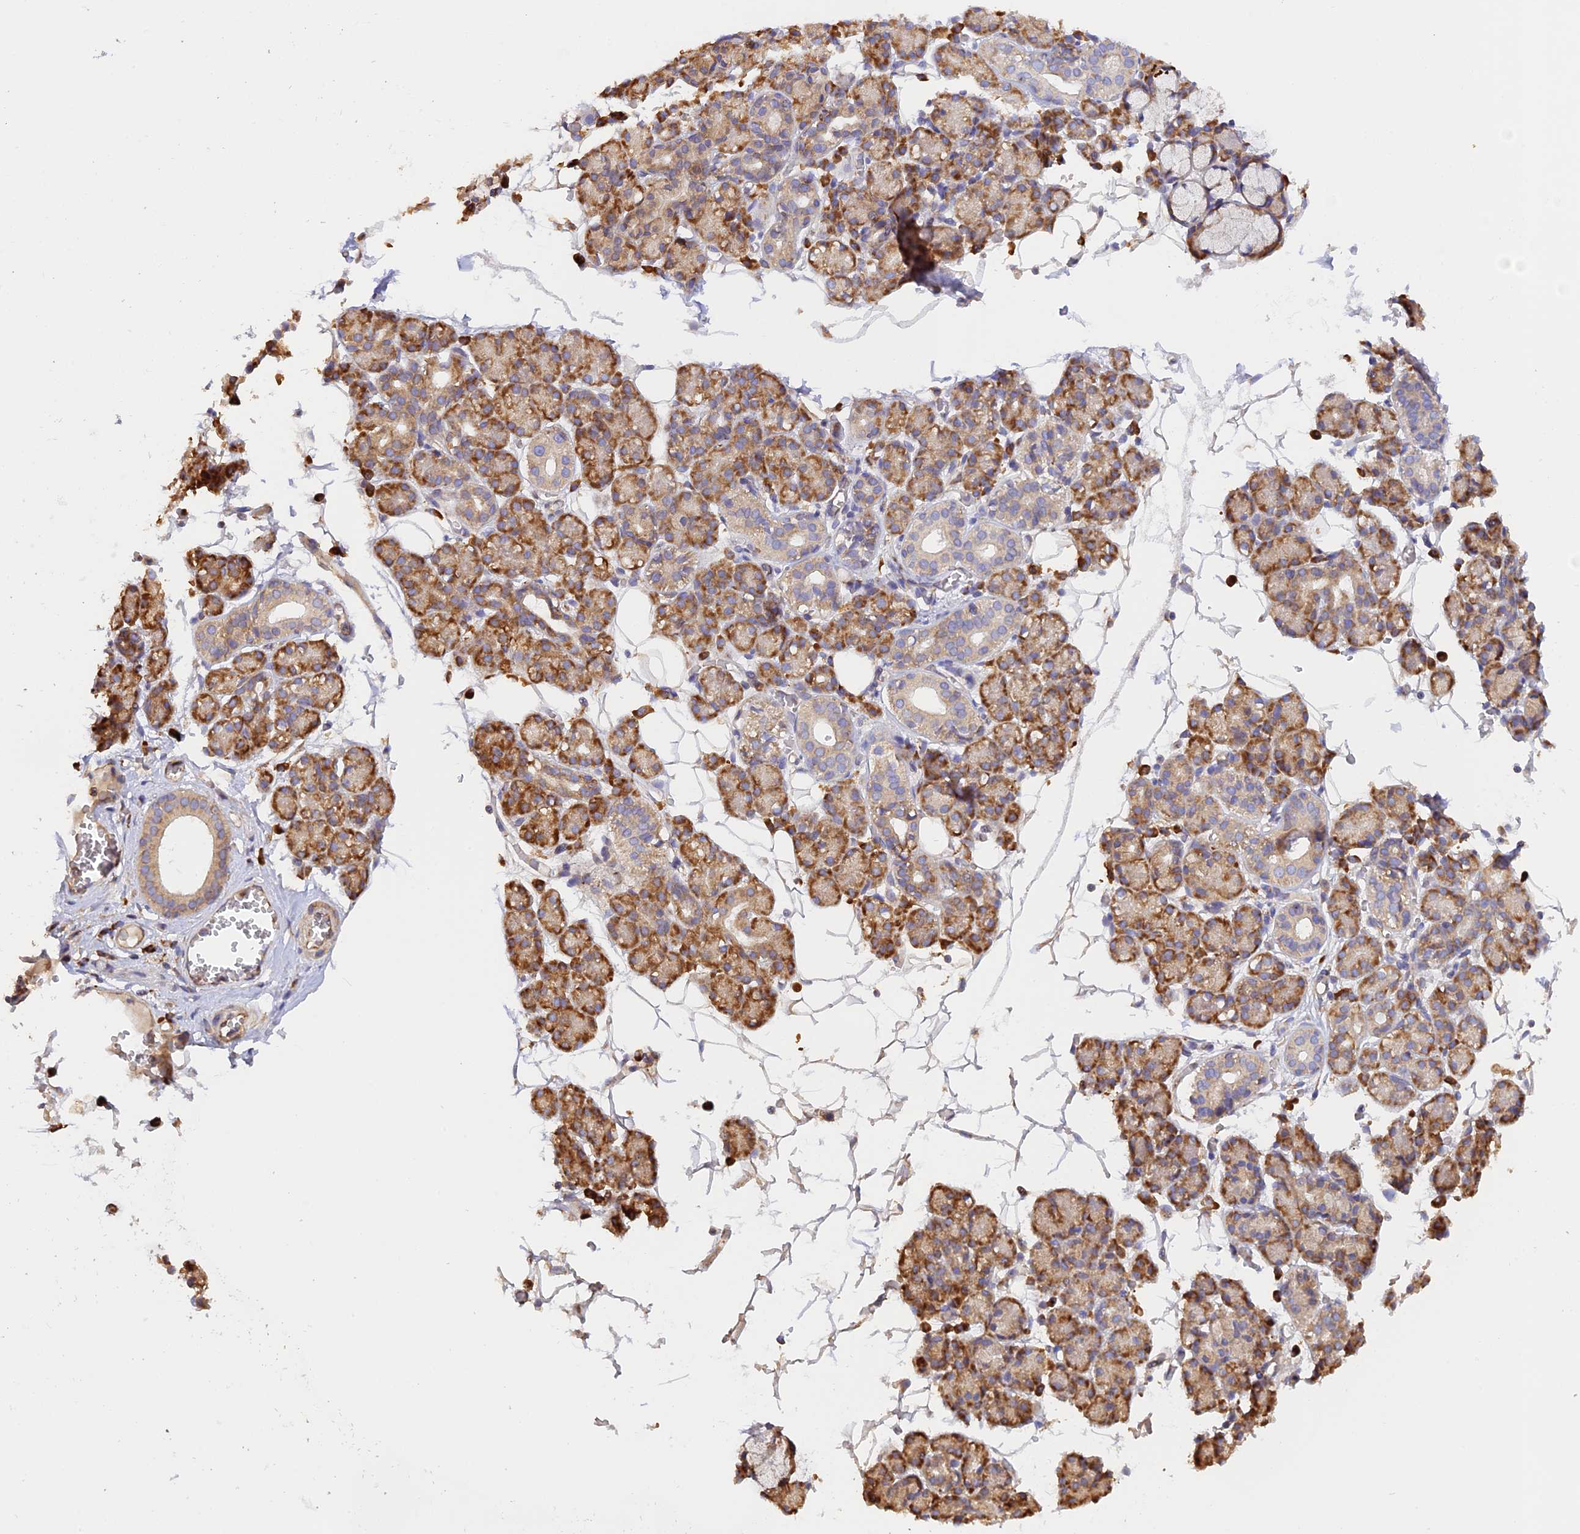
{"staining": {"intensity": "moderate", "quantity": ">75%", "location": "cytoplasmic/membranous"}, "tissue": "salivary gland", "cell_type": "Glandular cells", "image_type": "normal", "snomed": [{"axis": "morphology", "description": "Normal tissue, NOS"}, {"axis": "topography", "description": "Salivary gland"}], "caption": "Protein expression analysis of unremarkable salivary gland exhibits moderate cytoplasmic/membranous staining in about >75% of glandular cells. (DAB (3,3'-diaminobenzidine) IHC with brightfield microscopy, high magnification).", "gene": "RPL5", "patient": {"sex": "male", "age": 63}}